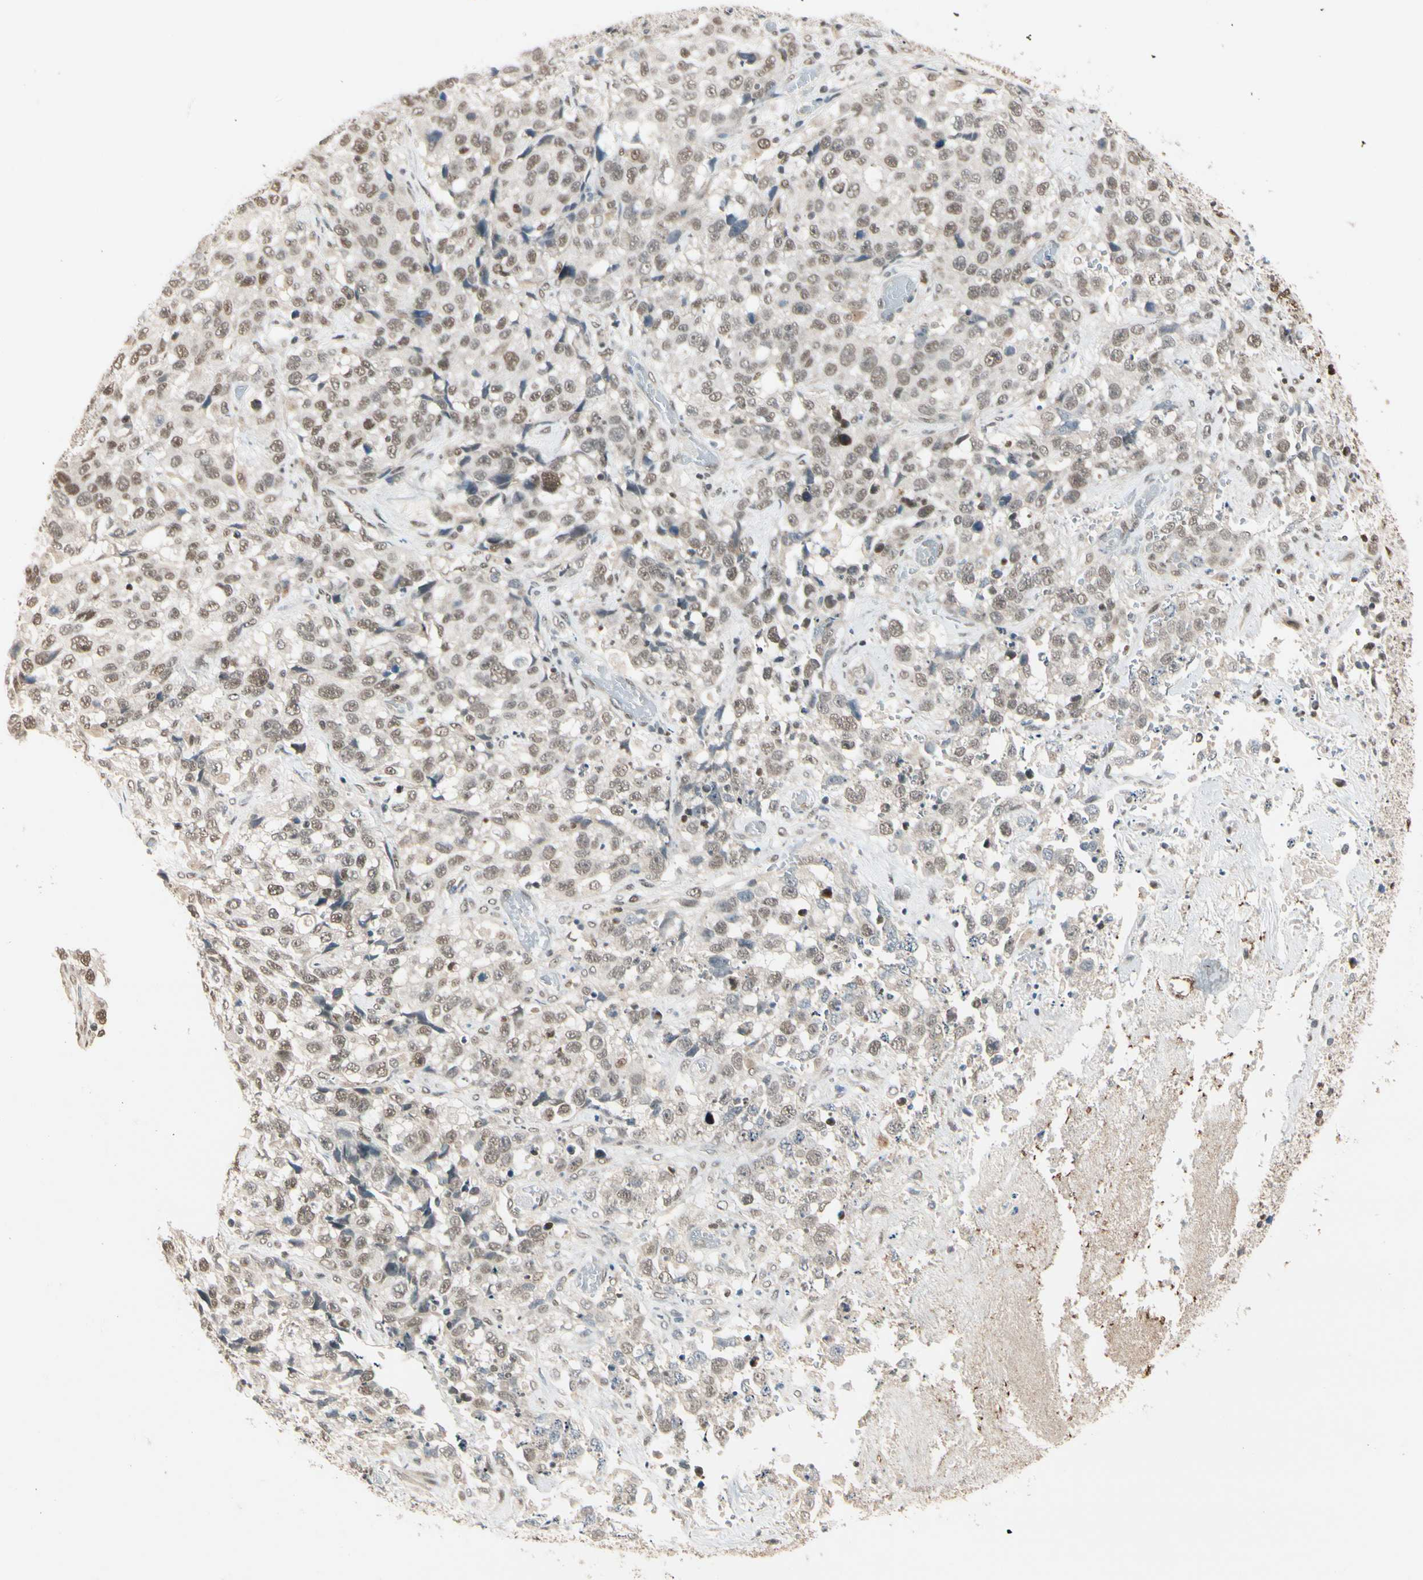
{"staining": {"intensity": "weak", "quantity": ">75%", "location": "nuclear"}, "tissue": "stomach cancer", "cell_type": "Tumor cells", "image_type": "cancer", "snomed": [{"axis": "morphology", "description": "Normal tissue, NOS"}, {"axis": "morphology", "description": "Adenocarcinoma, NOS"}, {"axis": "topography", "description": "Stomach"}], "caption": "Protein expression analysis of human adenocarcinoma (stomach) reveals weak nuclear expression in approximately >75% of tumor cells.", "gene": "CHAMP1", "patient": {"sex": "male", "age": 48}}